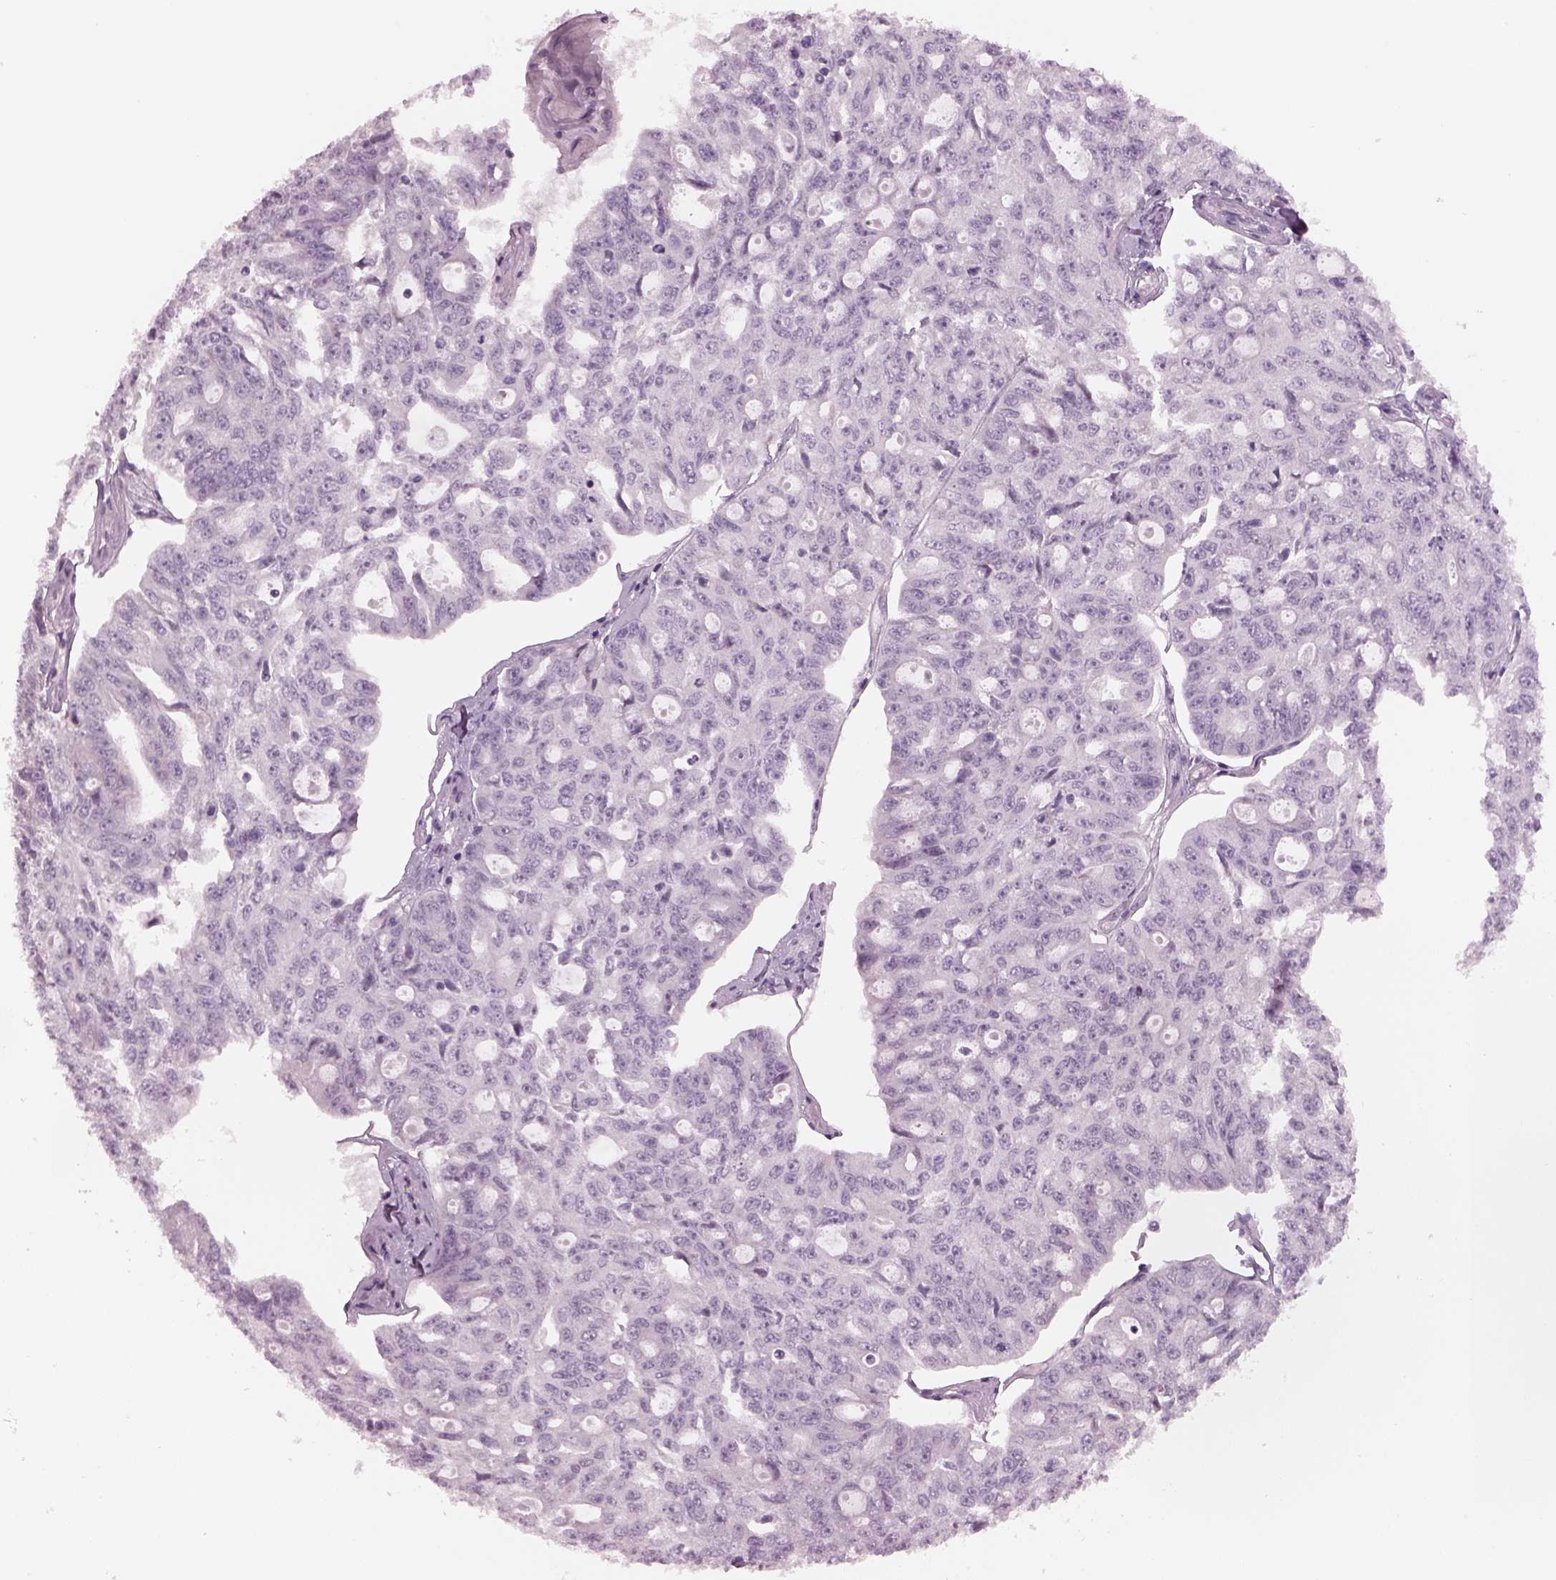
{"staining": {"intensity": "negative", "quantity": "none", "location": "none"}, "tissue": "ovarian cancer", "cell_type": "Tumor cells", "image_type": "cancer", "snomed": [{"axis": "morphology", "description": "Carcinoma, endometroid"}, {"axis": "topography", "description": "Ovary"}], "caption": "IHC of human endometroid carcinoma (ovarian) exhibits no staining in tumor cells.", "gene": "CYLC1", "patient": {"sex": "female", "age": 65}}